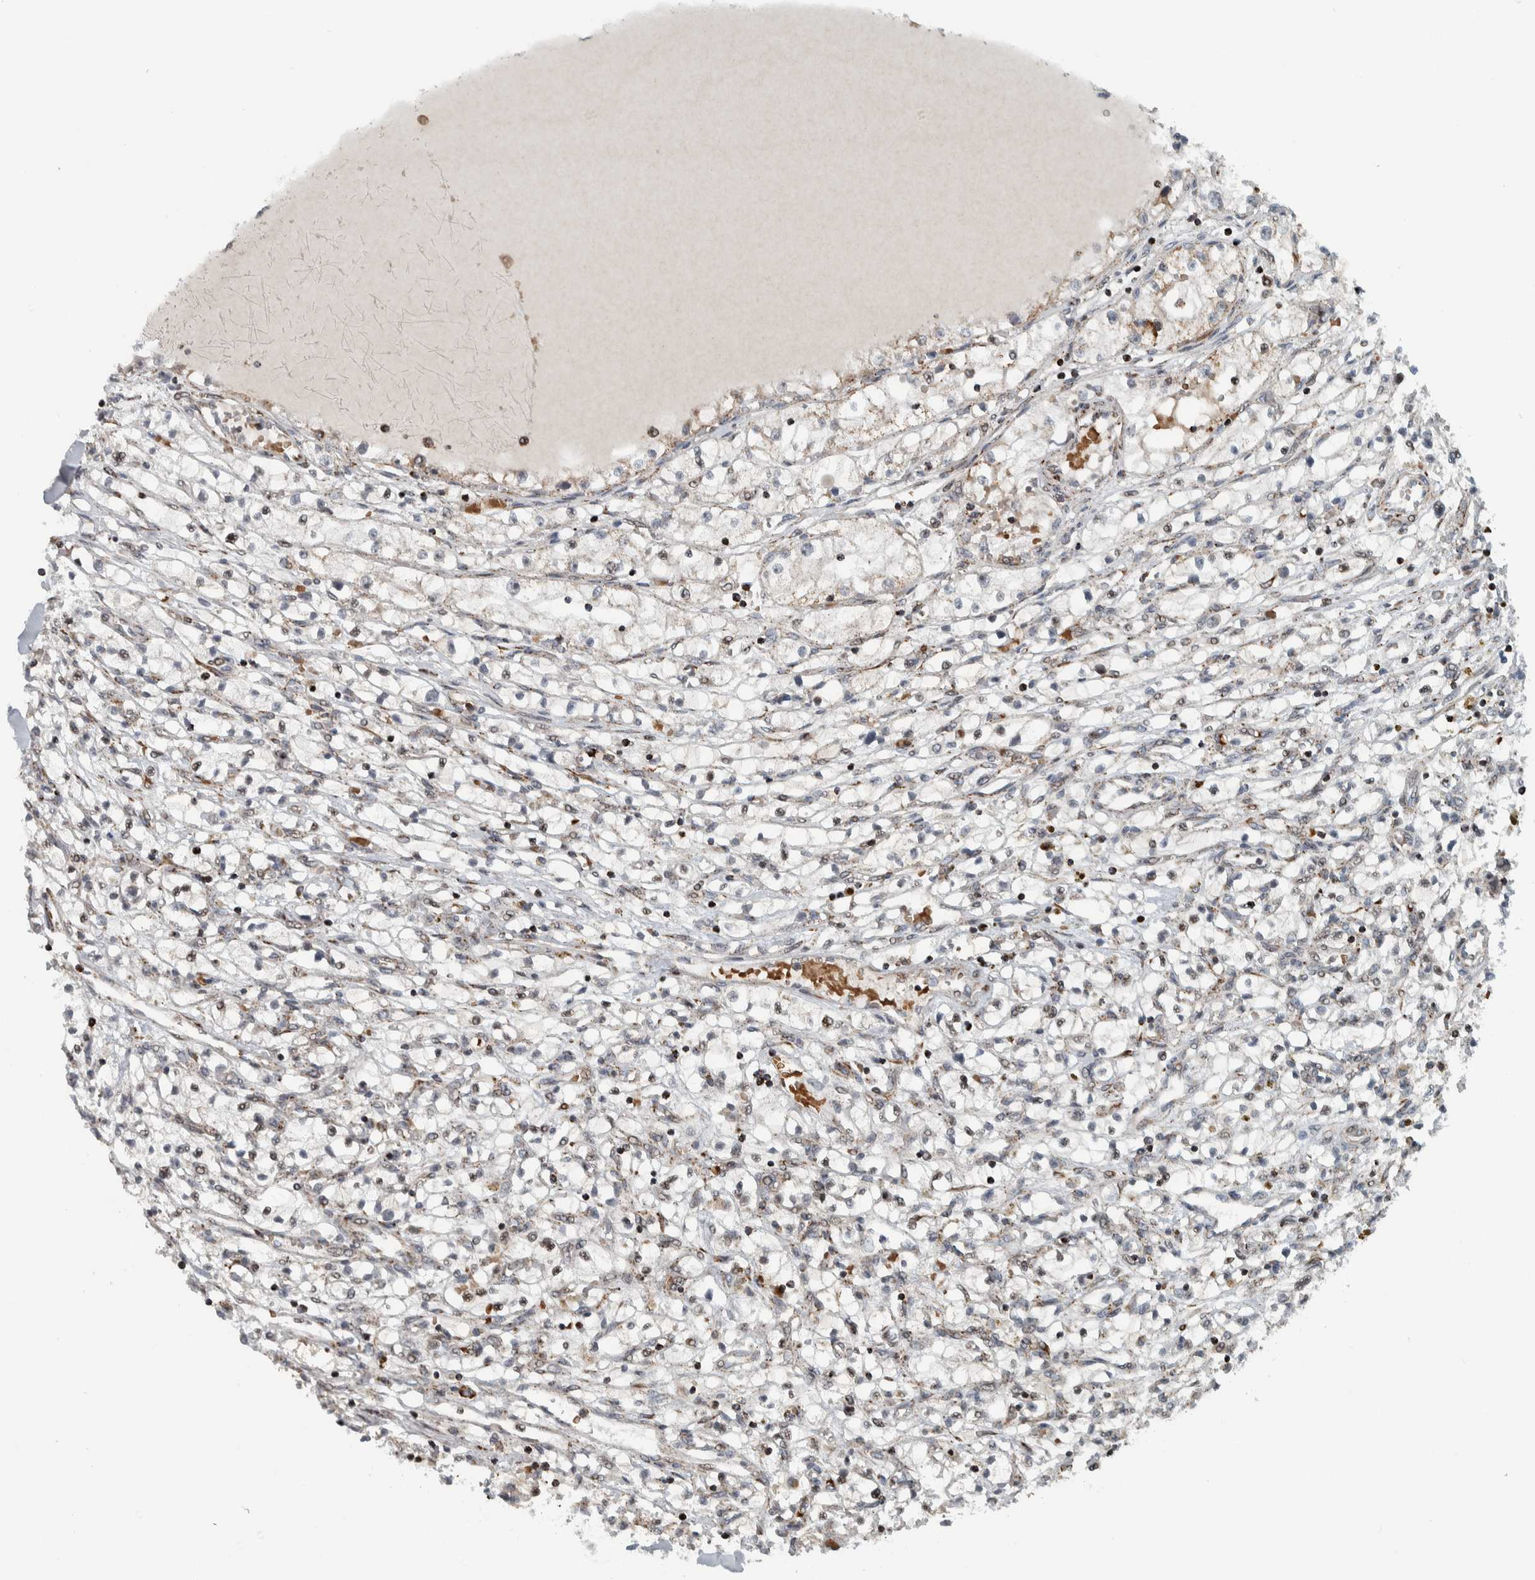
{"staining": {"intensity": "weak", "quantity": "<25%", "location": "cytoplasmic/membranous"}, "tissue": "renal cancer", "cell_type": "Tumor cells", "image_type": "cancer", "snomed": [{"axis": "morphology", "description": "Adenocarcinoma, NOS"}, {"axis": "topography", "description": "Kidney"}], "caption": "There is no significant positivity in tumor cells of renal cancer.", "gene": "PPM1K", "patient": {"sex": "male", "age": 68}}